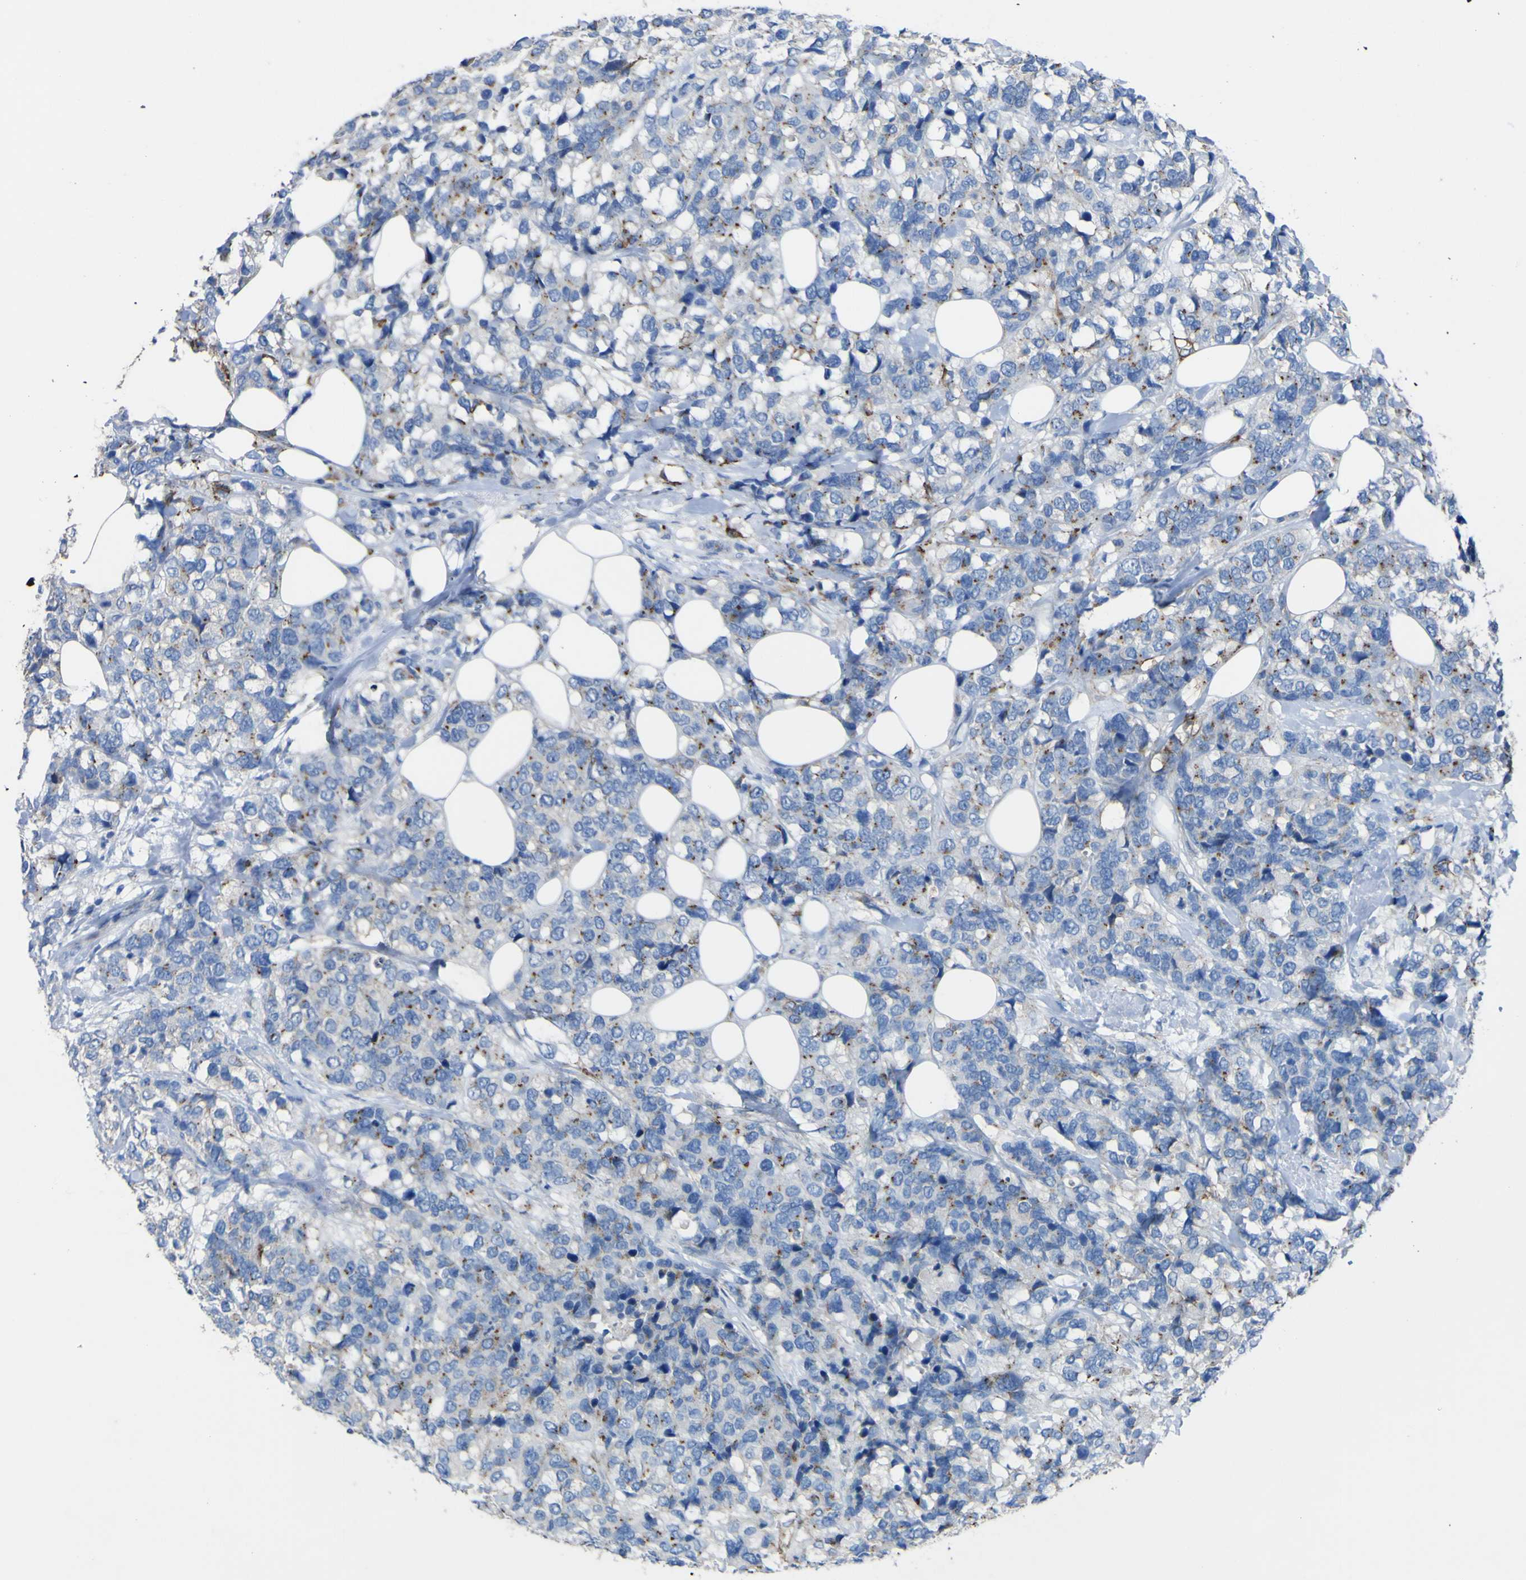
{"staining": {"intensity": "moderate", "quantity": "25%-75%", "location": "cytoplasmic/membranous"}, "tissue": "breast cancer", "cell_type": "Tumor cells", "image_type": "cancer", "snomed": [{"axis": "morphology", "description": "Lobular carcinoma"}, {"axis": "topography", "description": "Breast"}], "caption": "Human lobular carcinoma (breast) stained with a brown dye shows moderate cytoplasmic/membranous positive positivity in about 25%-75% of tumor cells.", "gene": "AGO4", "patient": {"sex": "female", "age": 59}}